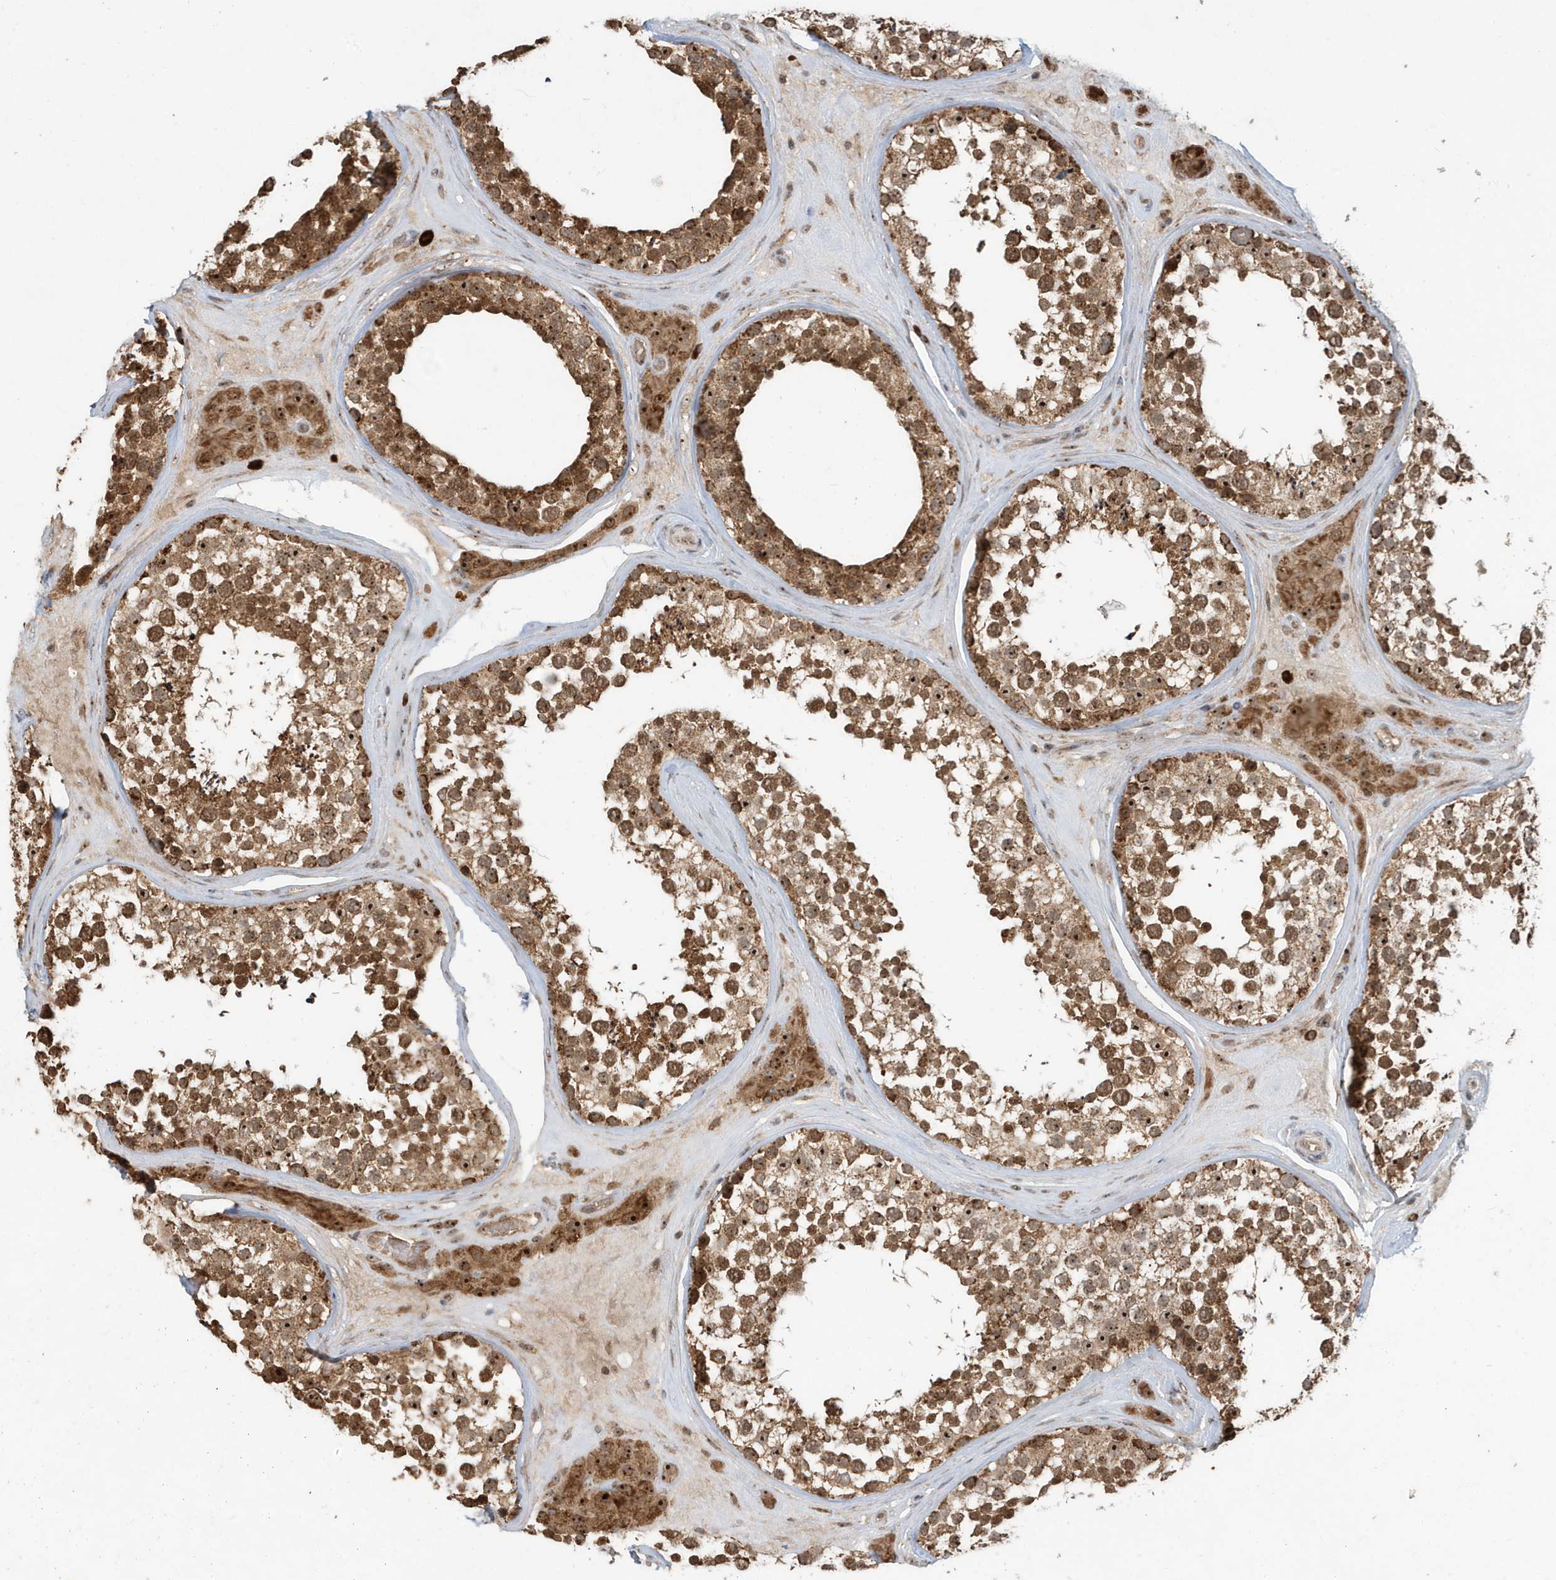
{"staining": {"intensity": "strong", "quantity": ">75%", "location": "cytoplasmic/membranous,nuclear"}, "tissue": "testis", "cell_type": "Cells in seminiferous ducts", "image_type": "normal", "snomed": [{"axis": "morphology", "description": "Normal tissue, NOS"}, {"axis": "topography", "description": "Testis"}], "caption": "Normal testis reveals strong cytoplasmic/membranous,nuclear positivity in approximately >75% of cells in seminiferous ducts The staining is performed using DAB brown chromogen to label protein expression. The nuclei are counter-stained blue using hematoxylin..", "gene": "ABCB9", "patient": {"sex": "male", "age": 46}}